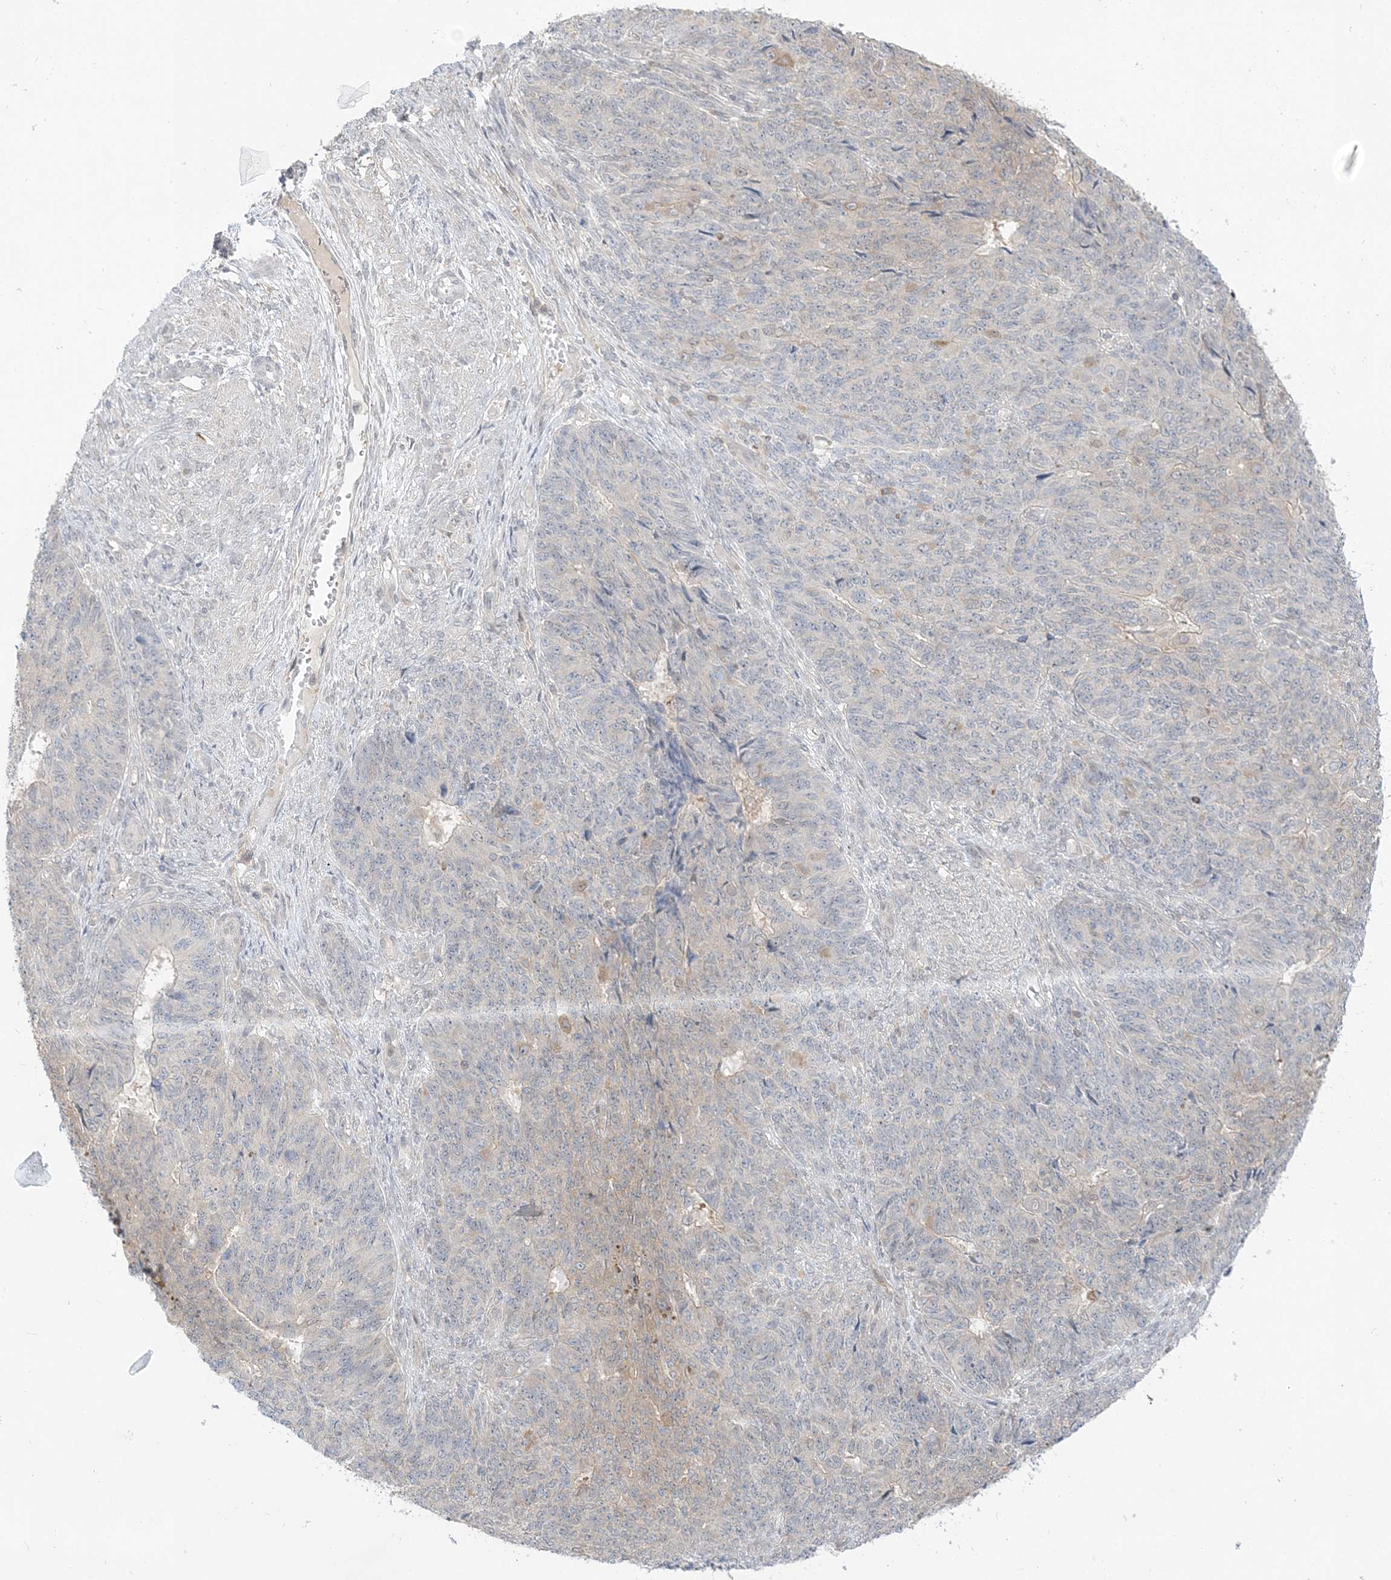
{"staining": {"intensity": "negative", "quantity": "none", "location": "none"}, "tissue": "endometrial cancer", "cell_type": "Tumor cells", "image_type": "cancer", "snomed": [{"axis": "morphology", "description": "Adenocarcinoma, NOS"}, {"axis": "topography", "description": "Endometrium"}], "caption": "Adenocarcinoma (endometrial) was stained to show a protein in brown. There is no significant staining in tumor cells.", "gene": "THADA", "patient": {"sex": "female", "age": 32}}